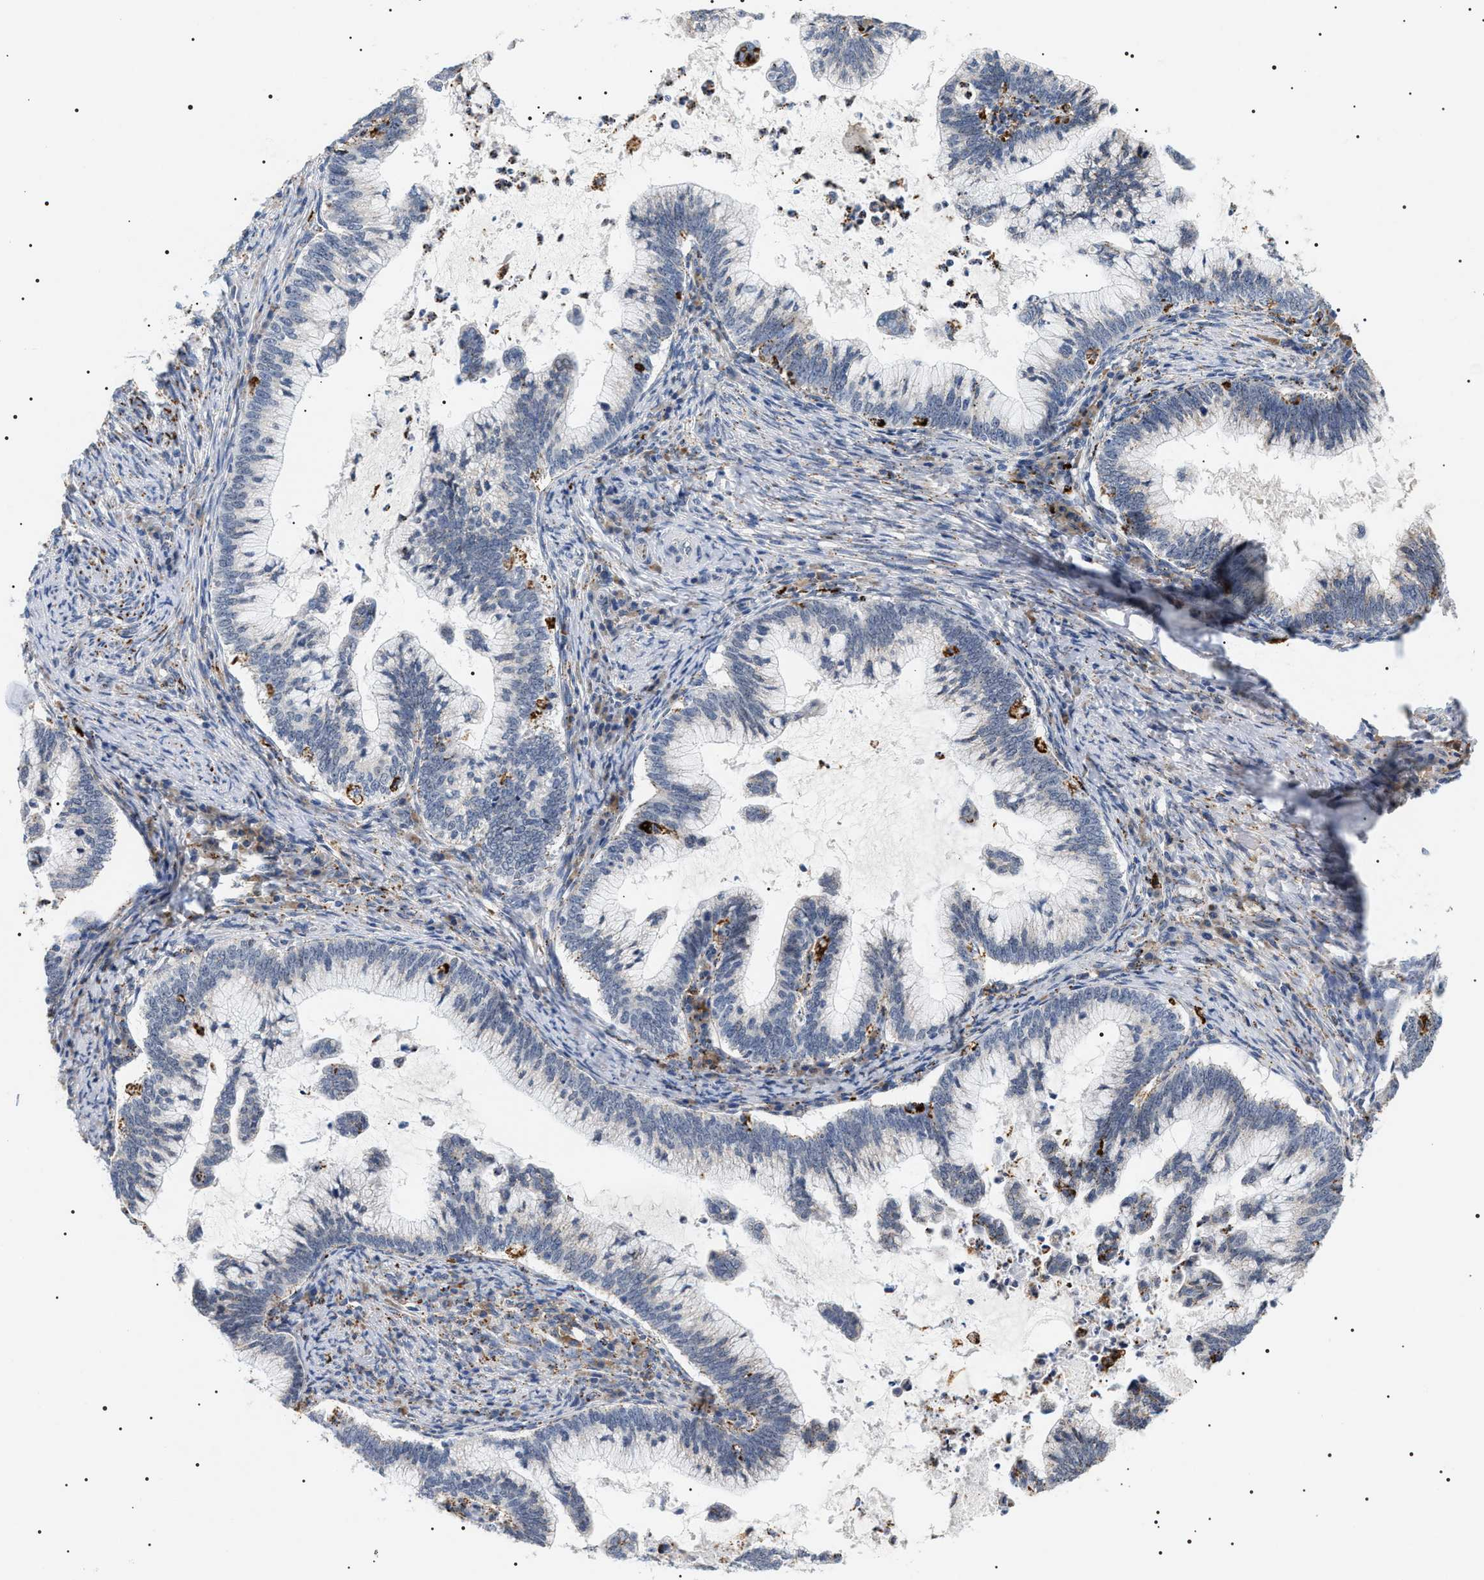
{"staining": {"intensity": "negative", "quantity": "none", "location": "none"}, "tissue": "cervical cancer", "cell_type": "Tumor cells", "image_type": "cancer", "snomed": [{"axis": "morphology", "description": "Adenocarcinoma, NOS"}, {"axis": "topography", "description": "Cervix"}], "caption": "Cervical adenocarcinoma was stained to show a protein in brown. There is no significant staining in tumor cells. (Brightfield microscopy of DAB (3,3'-diaminobenzidine) immunohistochemistry (IHC) at high magnification).", "gene": "HSD17B11", "patient": {"sex": "female", "age": 36}}